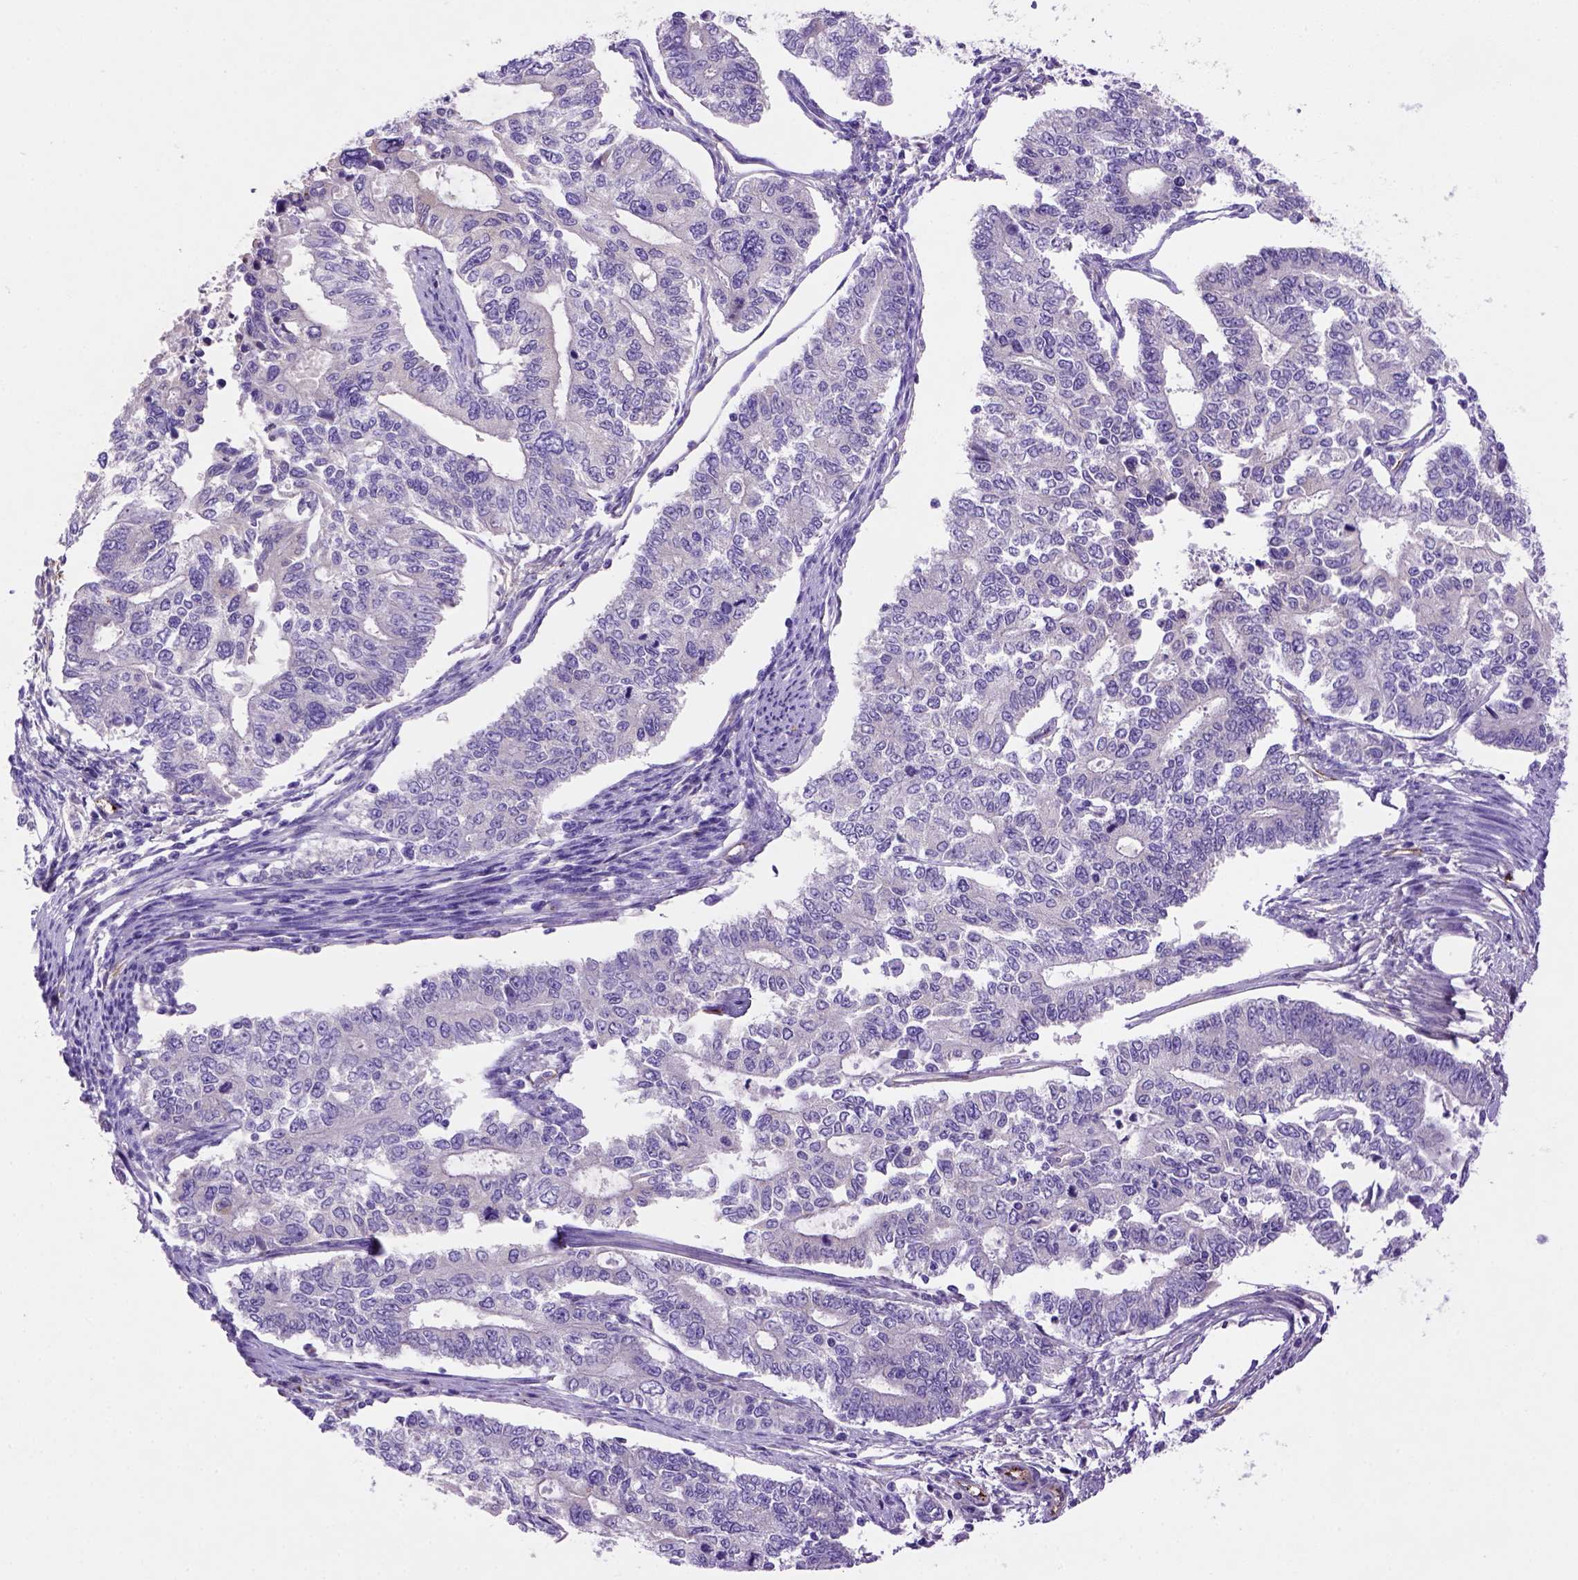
{"staining": {"intensity": "negative", "quantity": "none", "location": "none"}, "tissue": "endometrial cancer", "cell_type": "Tumor cells", "image_type": "cancer", "snomed": [{"axis": "morphology", "description": "Adenocarcinoma, NOS"}, {"axis": "topography", "description": "Uterus"}], "caption": "Immunohistochemistry (IHC) histopathology image of neoplastic tissue: endometrial cancer (adenocarcinoma) stained with DAB (3,3'-diaminobenzidine) demonstrates no significant protein positivity in tumor cells. (Immunohistochemistry (IHC), brightfield microscopy, high magnification).", "gene": "SIRPD", "patient": {"sex": "female", "age": 59}}